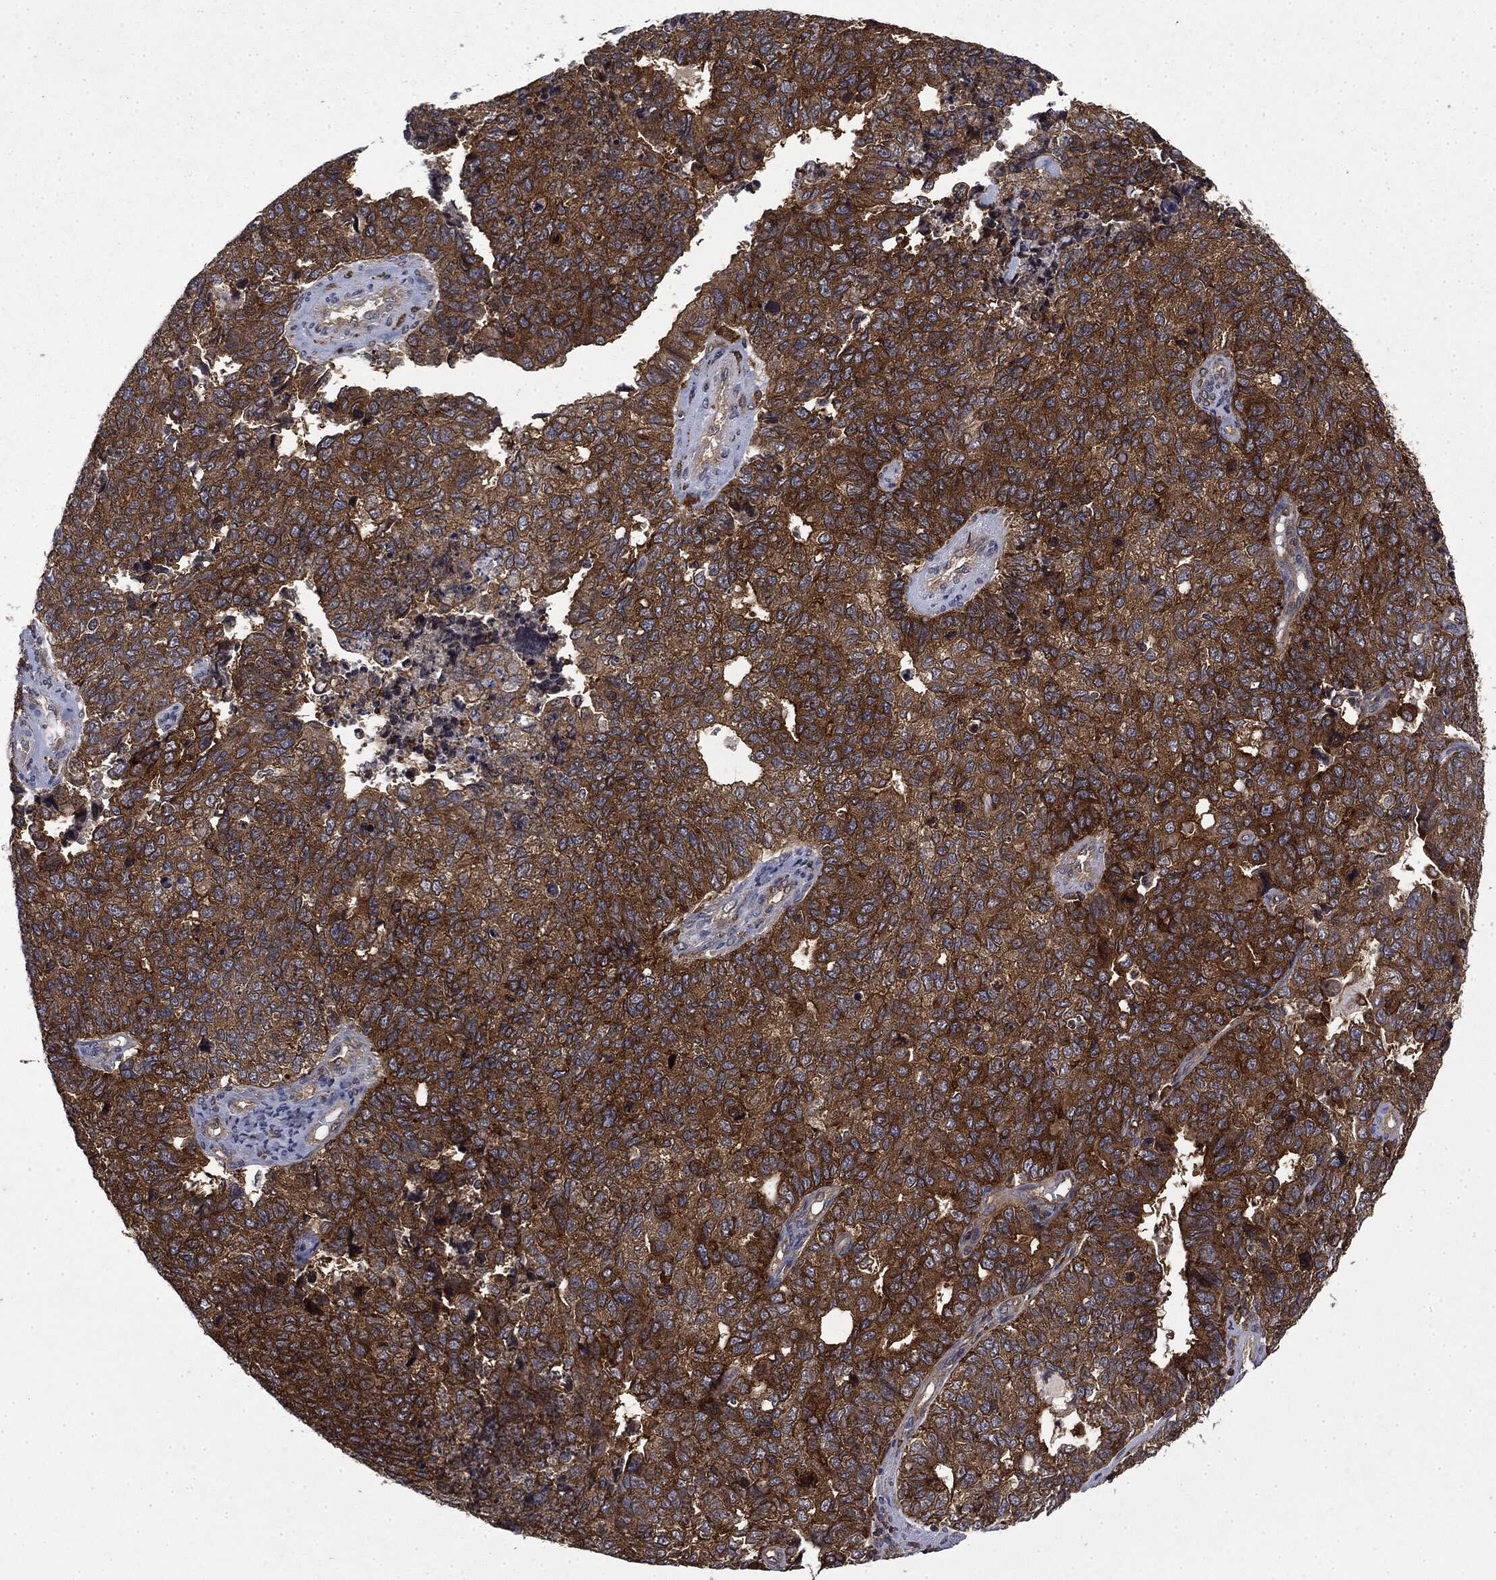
{"staining": {"intensity": "strong", "quantity": ">75%", "location": "cytoplasmic/membranous"}, "tissue": "cervical cancer", "cell_type": "Tumor cells", "image_type": "cancer", "snomed": [{"axis": "morphology", "description": "Squamous cell carcinoma, NOS"}, {"axis": "topography", "description": "Cervix"}], "caption": "Immunohistochemistry (IHC) image of cervical squamous cell carcinoma stained for a protein (brown), which shows high levels of strong cytoplasmic/membranous expression in about >75% of tumor cells.", "gene": "SNX5", "patient": {"sex": "female", "age": 63}}